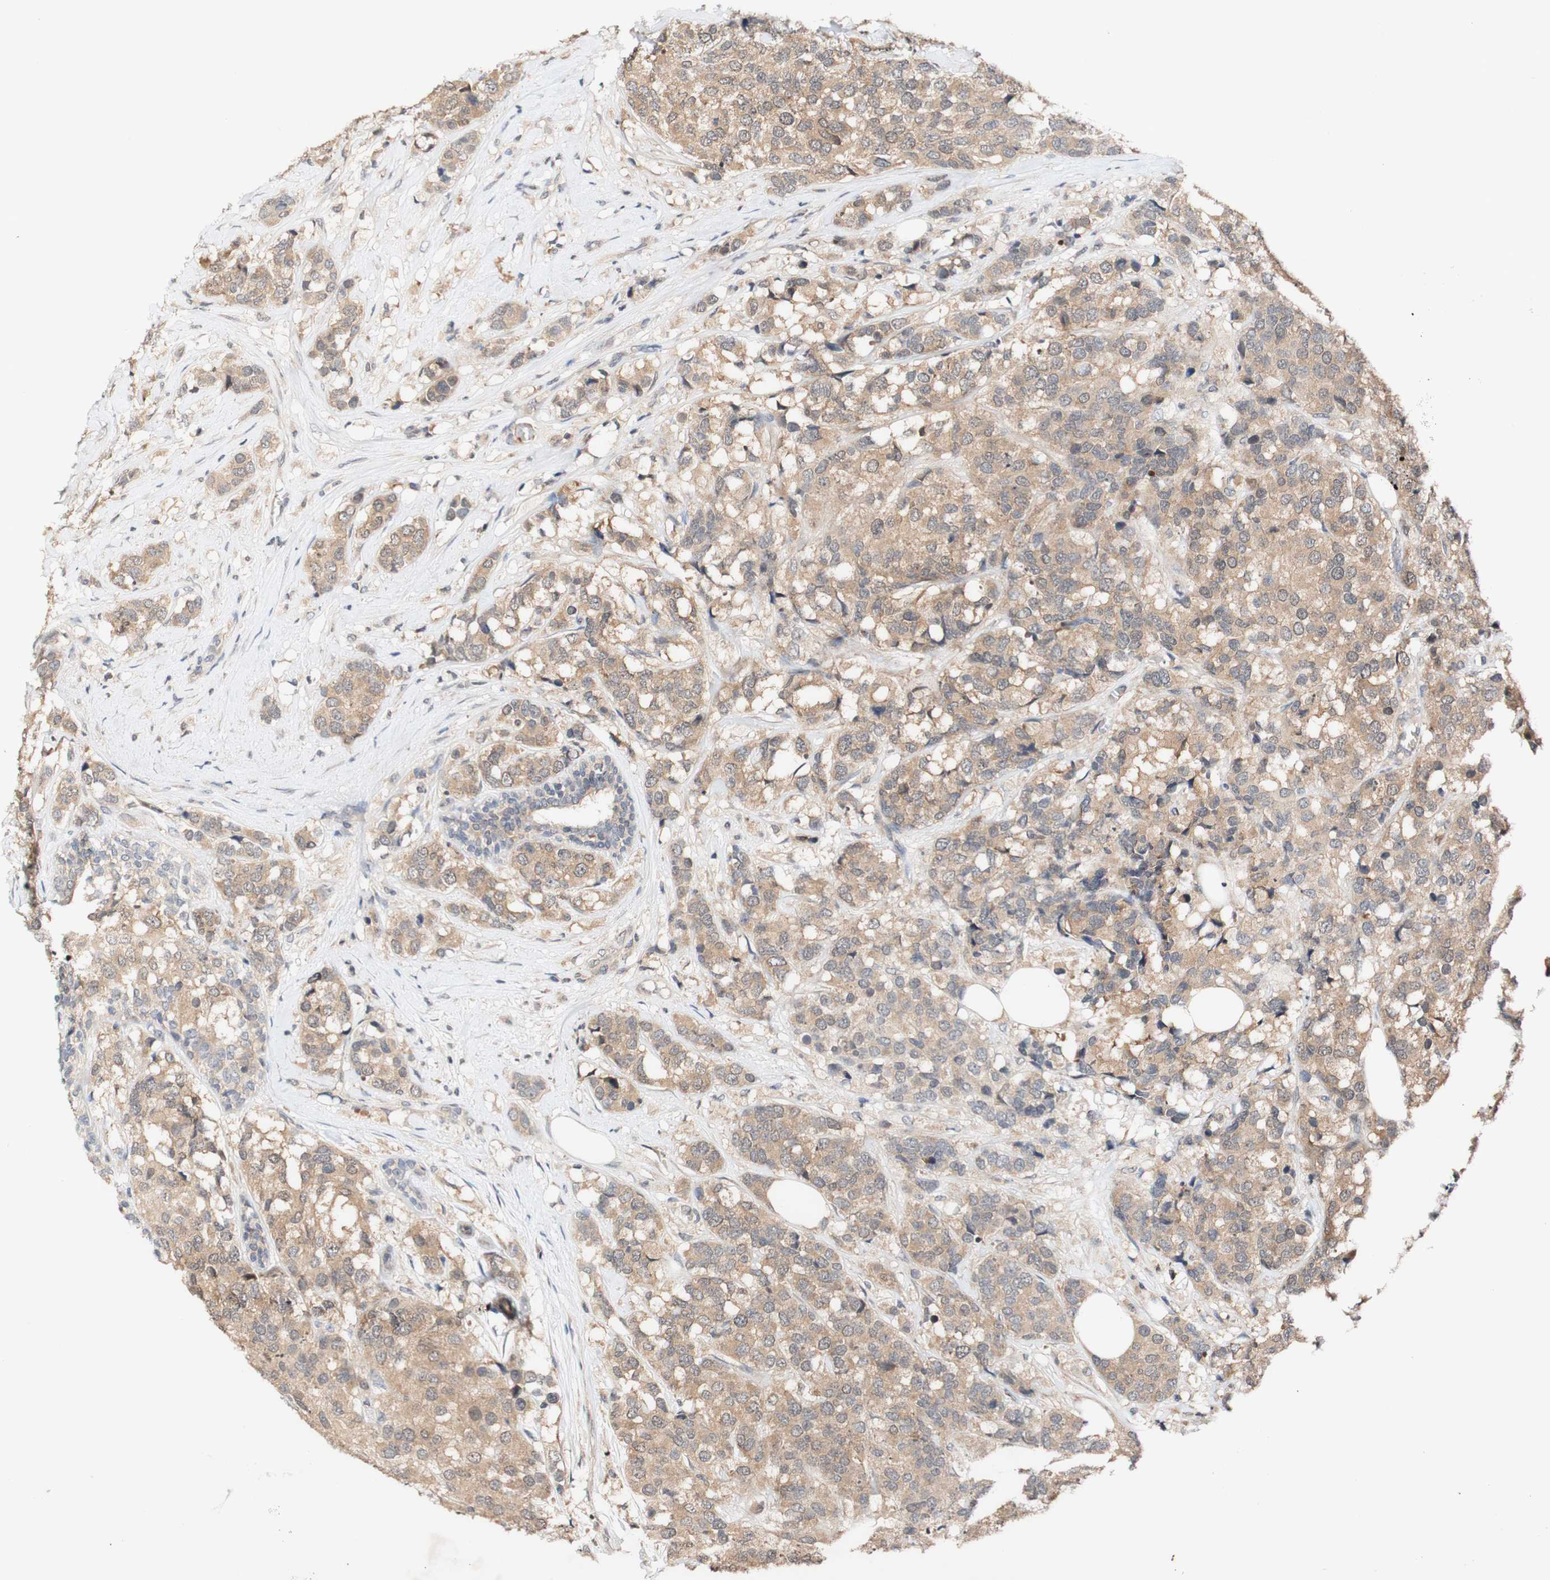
{"staining": {"intensity": "moderate", "quantity": ">75%", "location": "cytoplasmic/membranous"}, "tissue": "breast cancer", "cell_type": "Tumor cells", "image_type": "cancer", "snomed": [{"axis": "morphology", "description": "Lobular carcinoma"}, {"axis": "topography", "description": "Breast"}], "caption": "The photomicrograph demonstrates a brown stain indicating the presence of a protein in the cytoplasmic/membranous of tumor cells in breast cancer.", "gene": "PIN1", "patient": {"sex": "female", "age": 59}}